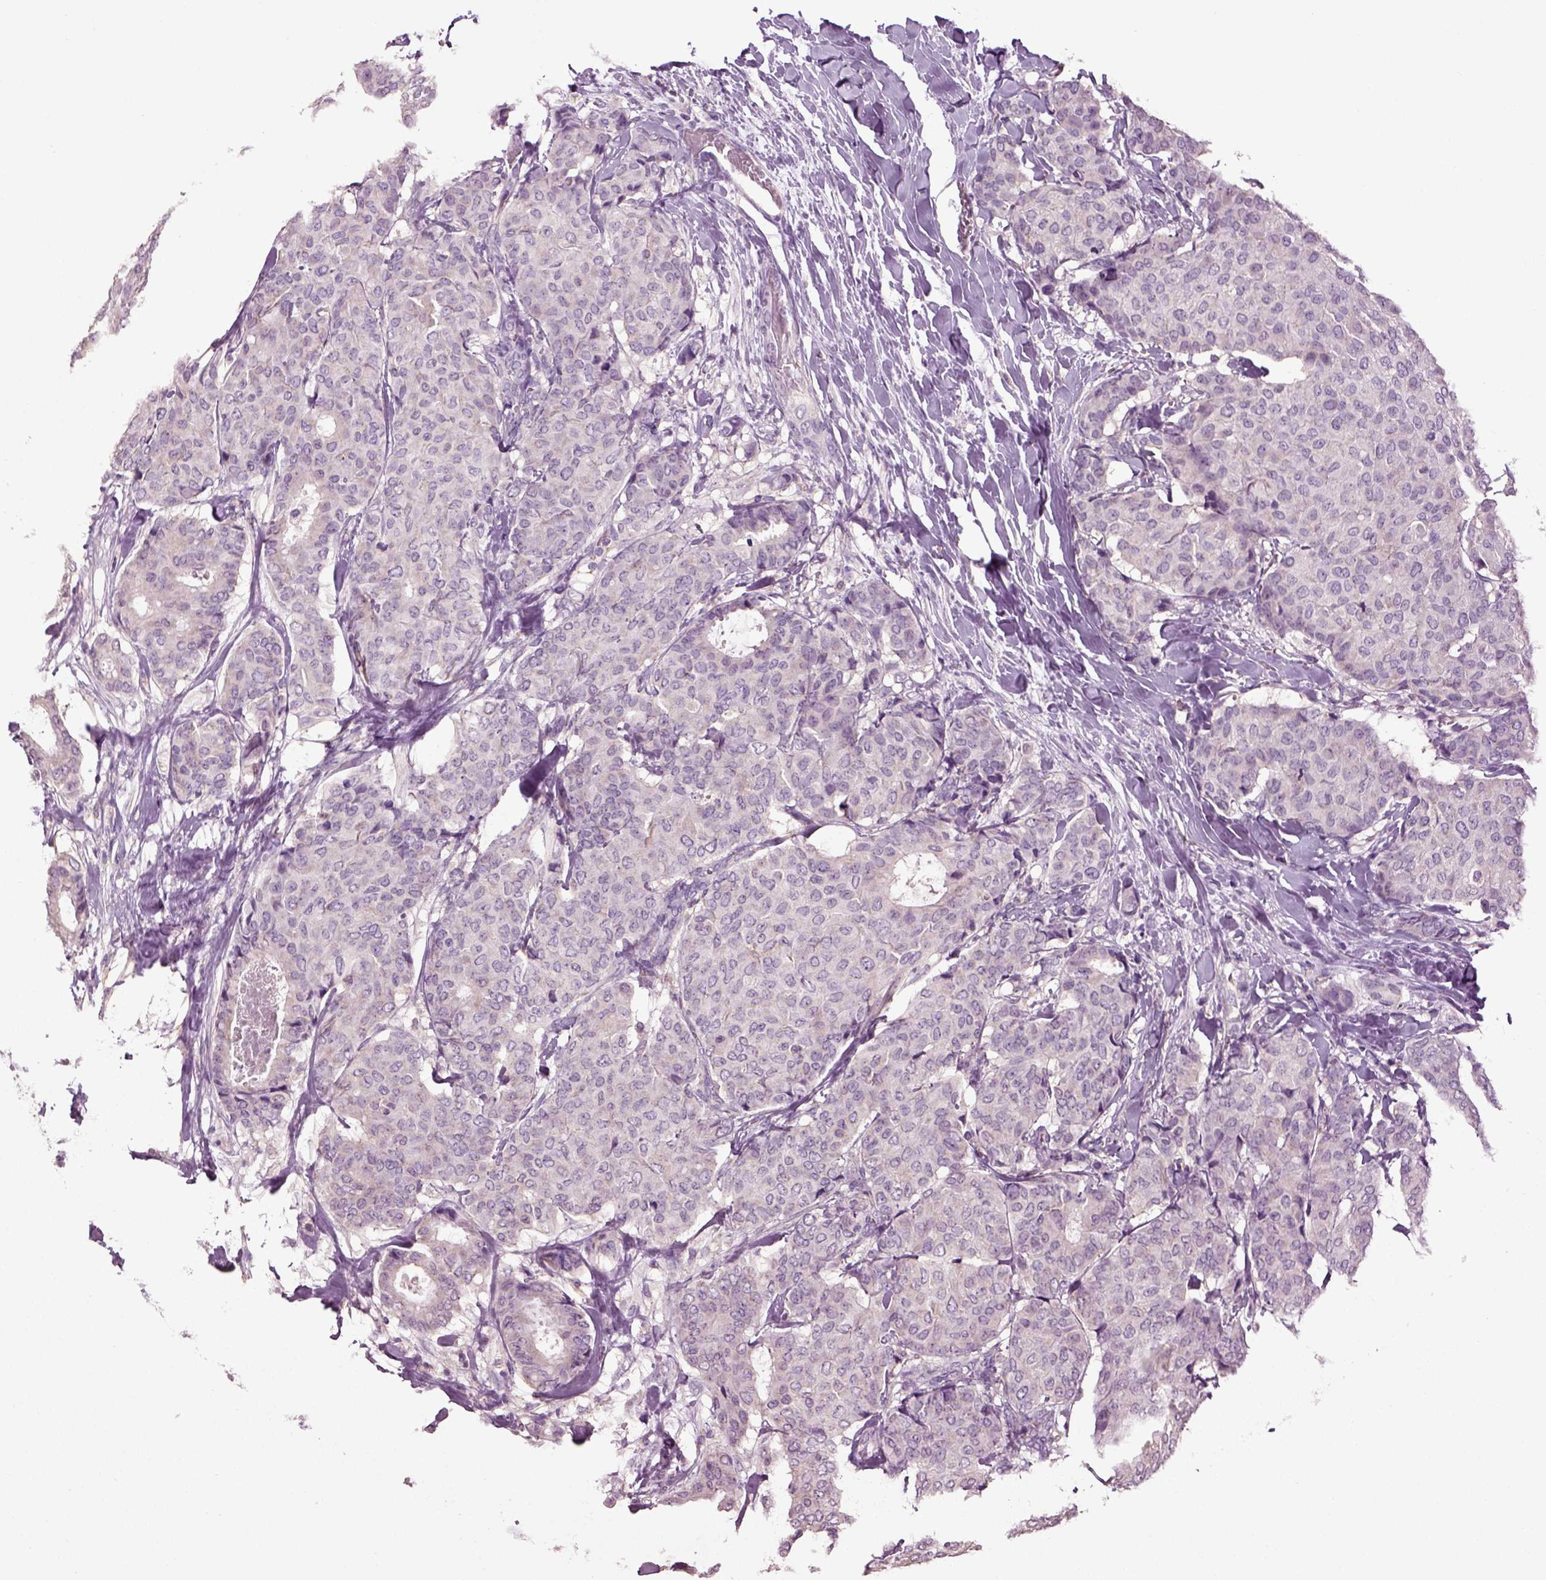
{"staining": {"intensity": "negative", "quantity": "none", "location": "none"}, "tissue": "breast cancer", "cell_type": "Tumor cells", "image_type": "cancer", "snomed": [{"axis": "morphology", "description": "Duct carcinoma"}, {"axis": "topography", "description": "Breast"}], "caption": "DAB immunohistochemical staining of infiltrating ductal carcinoma (breast) shows no significant expression in tumor cells.", "gene": "DEFB118", "patient": {"sex": "female", "age": 75}}